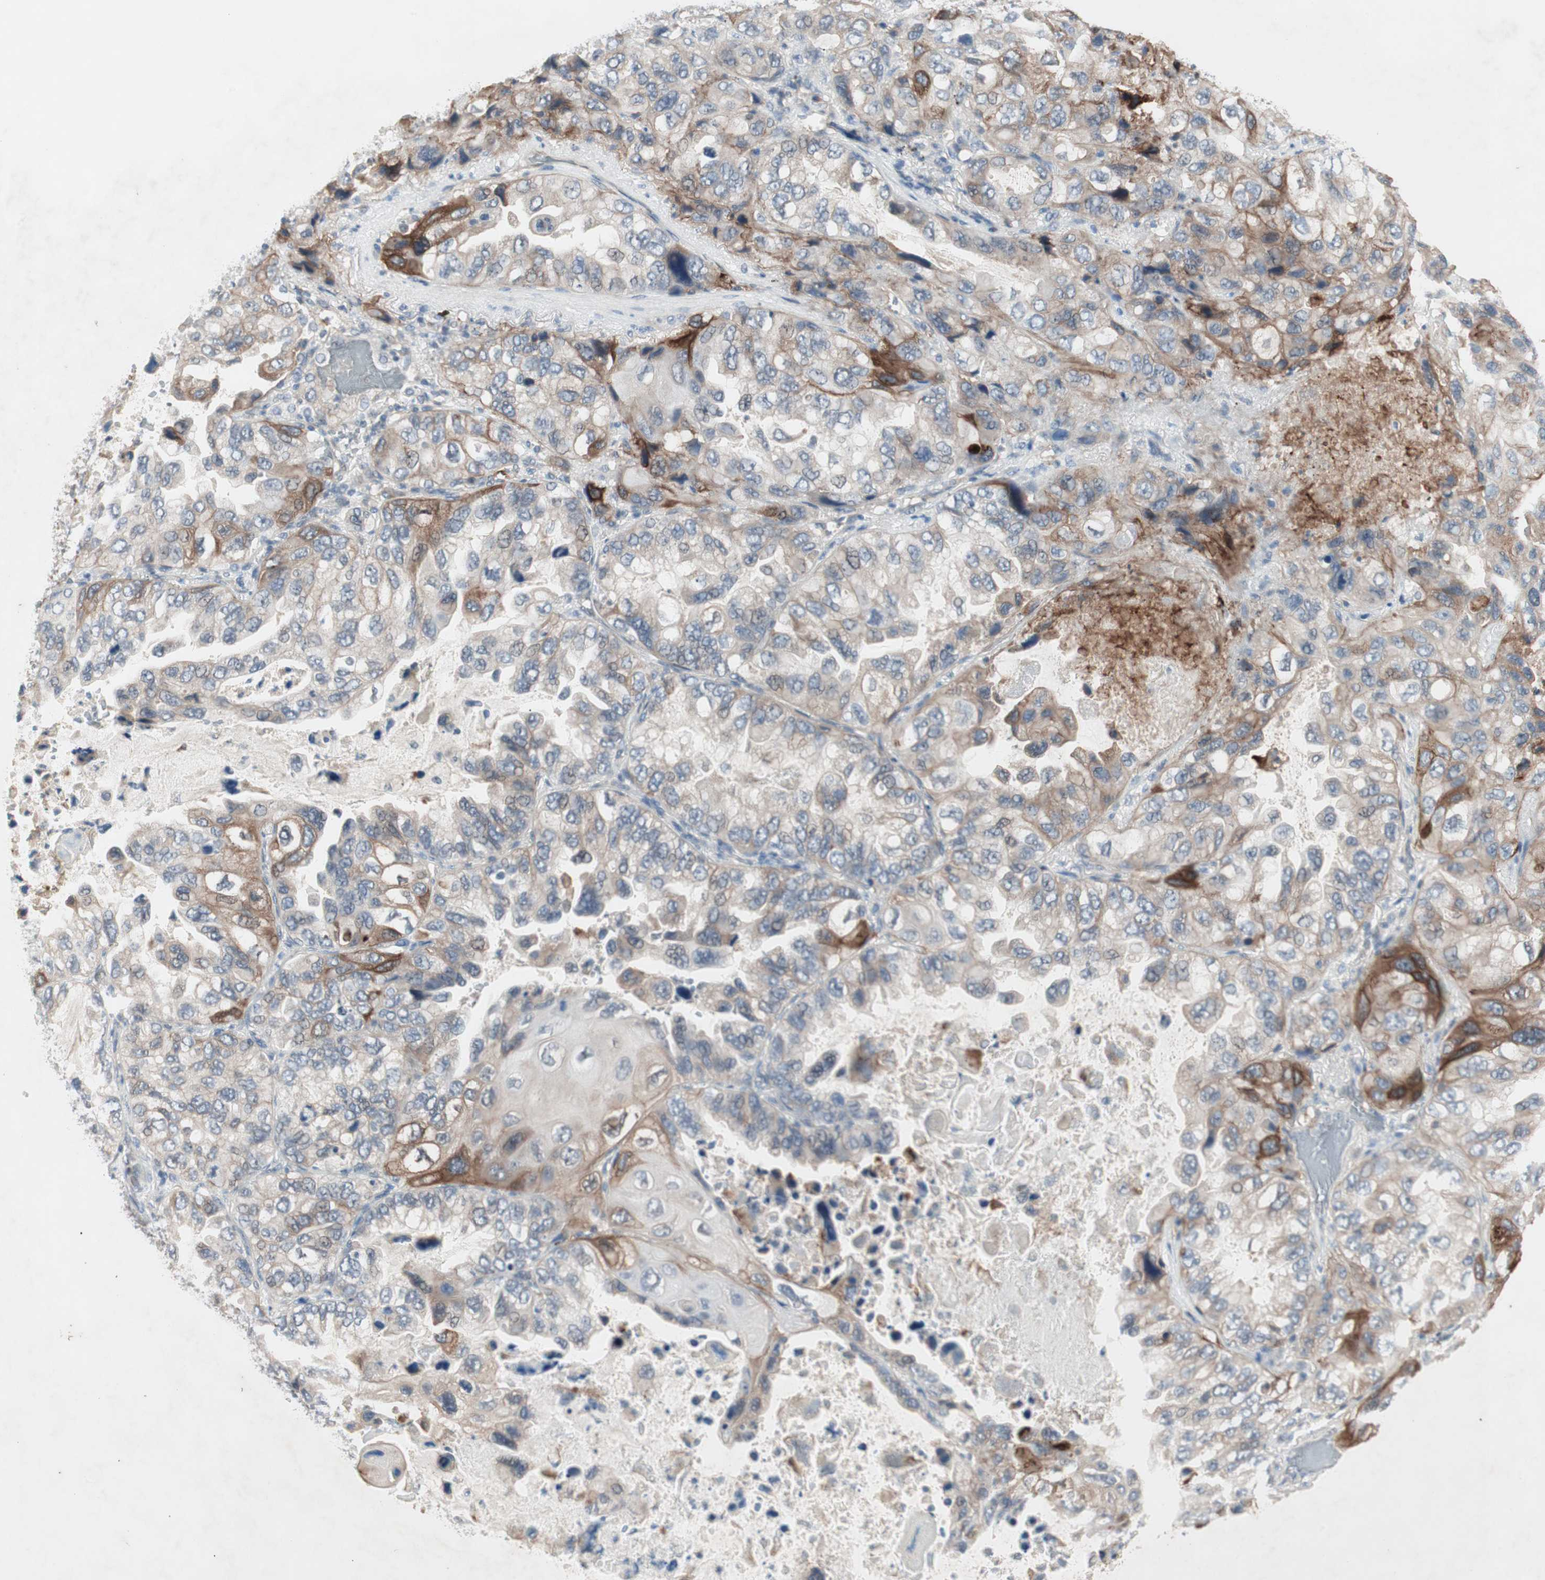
{"staining": {"intensity": "strong", "quantity": "<25%", "location": "cytoplasmic/membranous"}, "tissue": "lung cancer", "cell_type": "Tumor cells", "image_type": "cancer", "snomed": [{"axis": "morphology", "description": "Squamous cell carcinoma, NOS"}, {"axis": "topography", "description": "Lung"}], "caption": "This is an image of IHC staining of lung cancer, which shows strong expression in the cytoplasmic/membranous of tumor cells.", "gene": "ITGB4", "patient": {"sex": "female", "age": 73}}